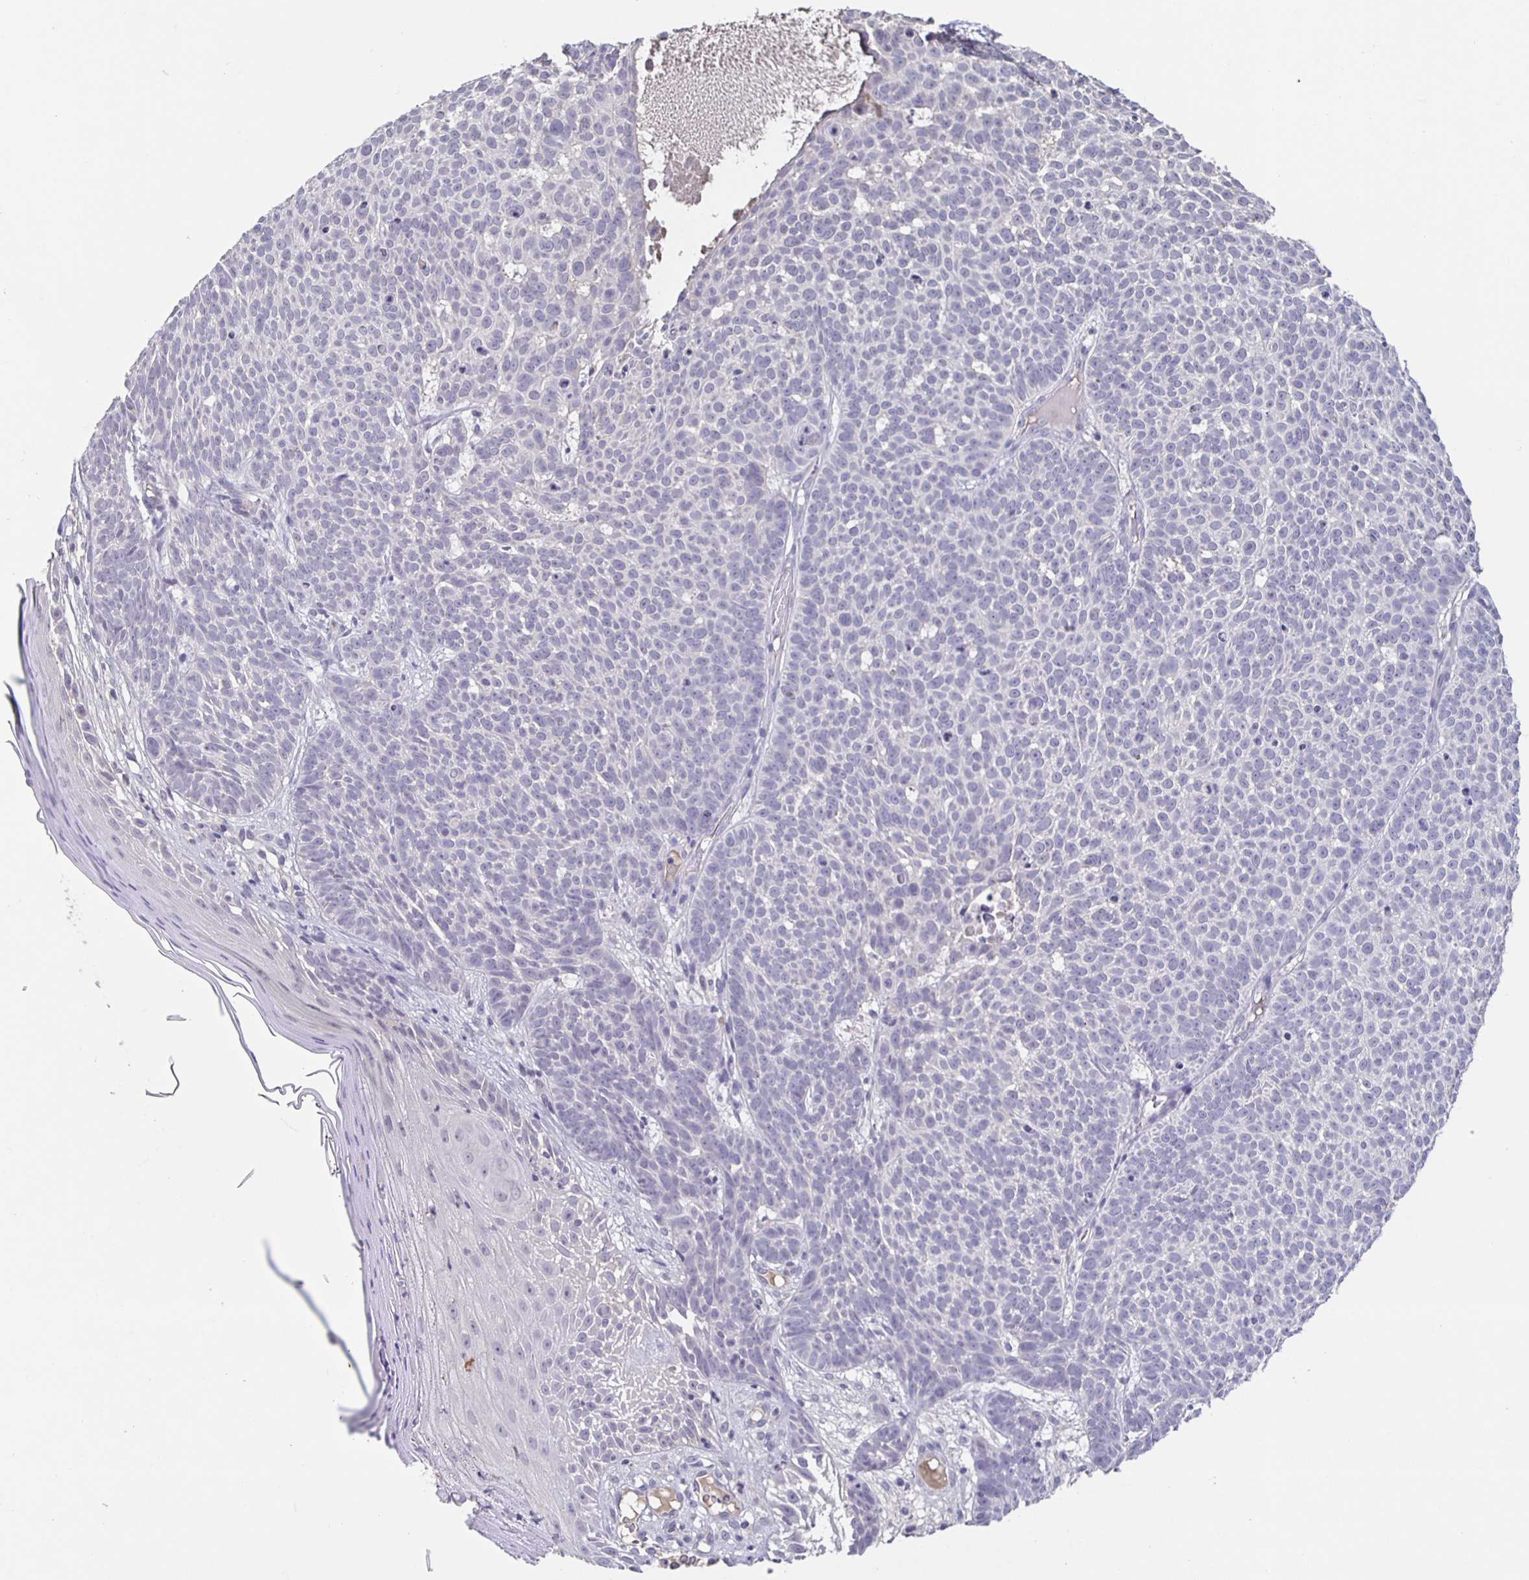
{"staining": {"intensity": "negative", "quantity": "none", "location": "none"}, "tissue": "skin cancer", "cell_type": "Tumor cells", "image_type": "cancer", "snomed": [{"axis": "morphology", "description": "Basal cell carcinoma"}, {"axis": "topography", "description": "Skin"}], "caption": "Human skin basal cell carcinoma stained for a protein using IHC exhibits no positivity in tumor cells.", "gene": "INSL5", "patient": {"sex": "male", "age": 90}}